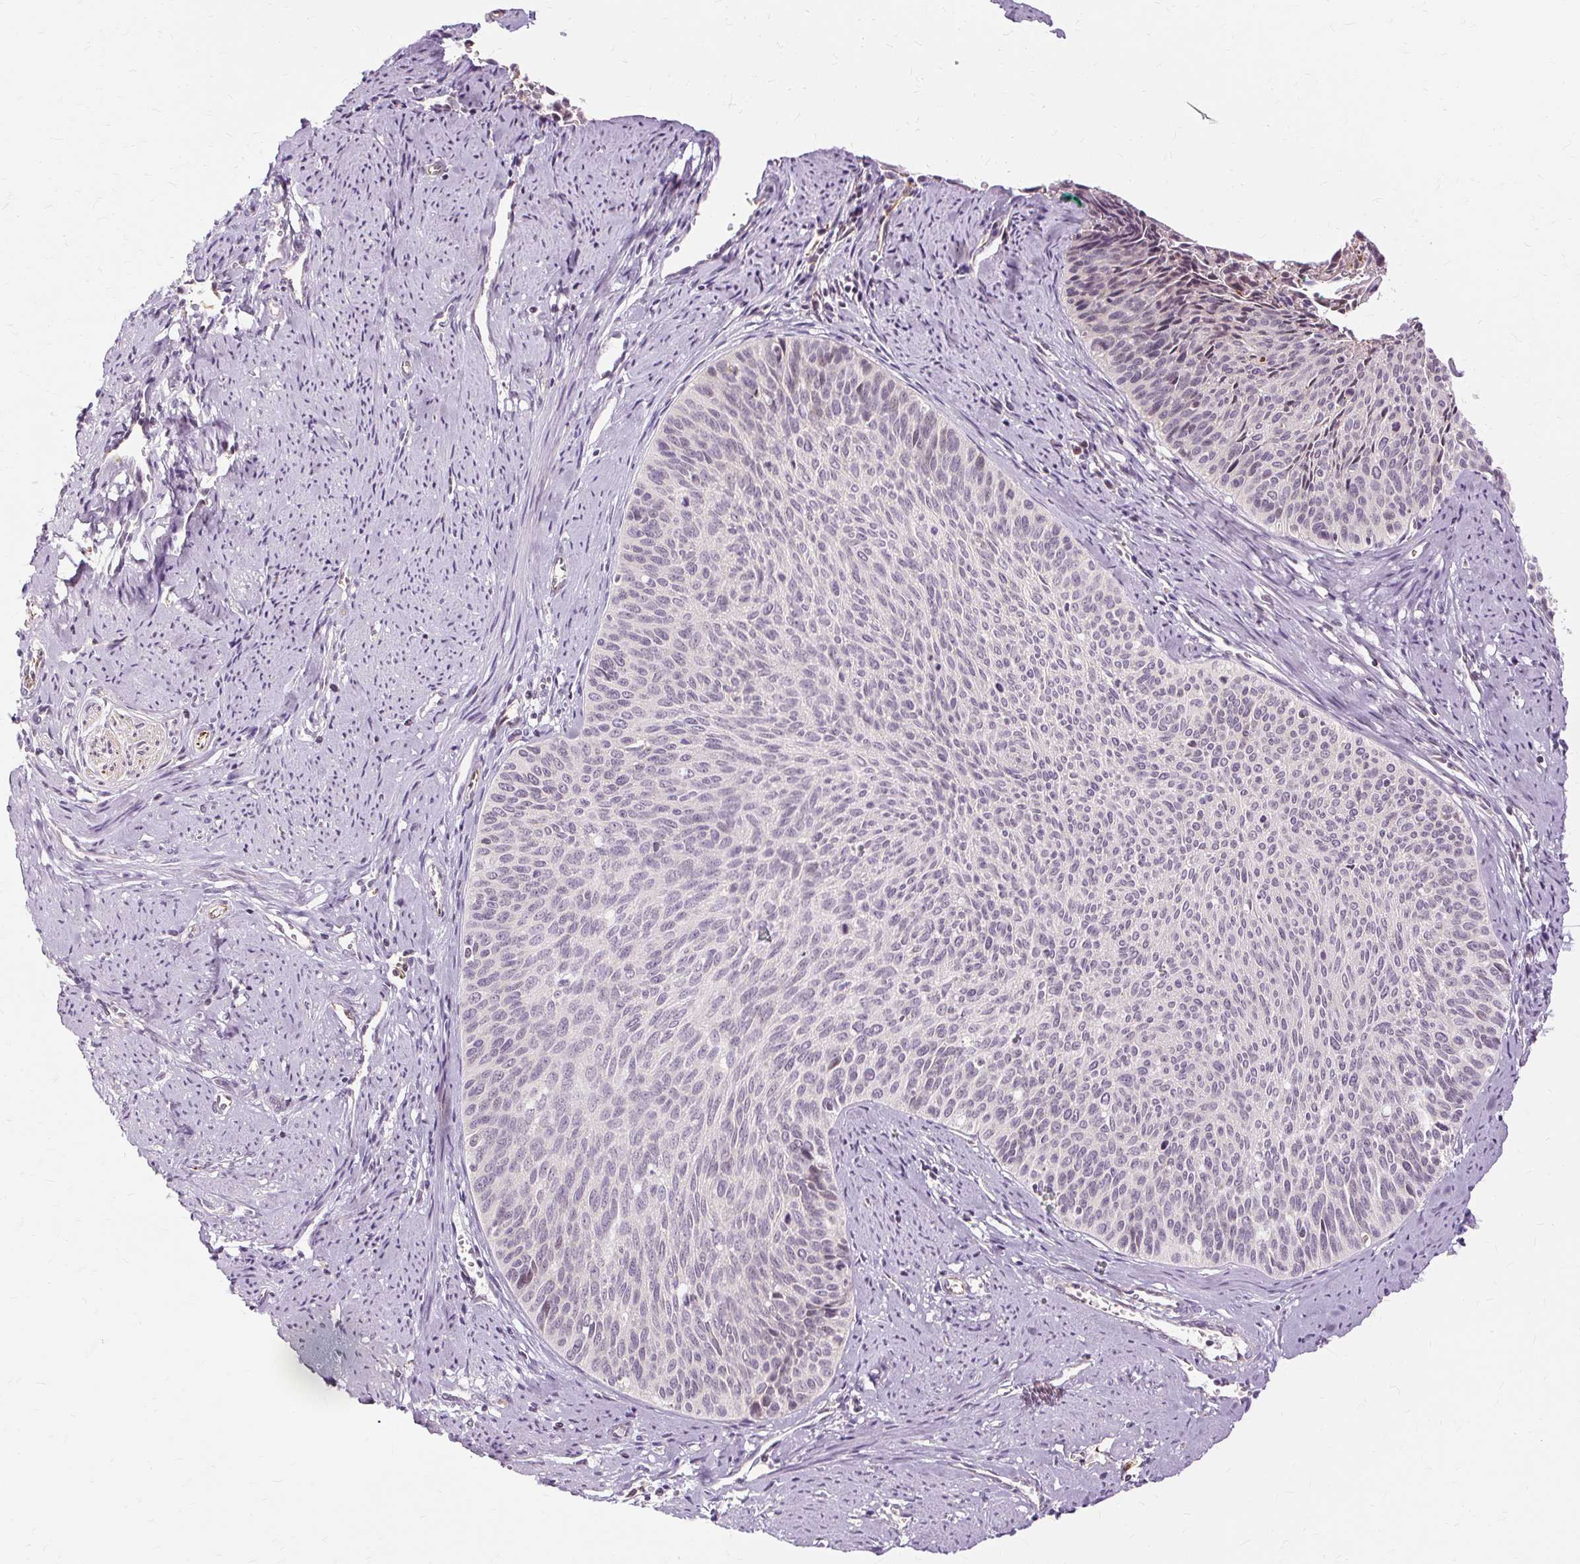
{"staining": {"intensity": "weak", "quantity": "<25%", "location": "nuclear"}, "tissue": "cervical cancer", "cell_type": "Tumor cells", "image_type": "cancer", "snomed": [{"axis": "morphology", "description": "Squamous cell carcinoma, NOS"}, {"axis": "topography", "description": "Cervix"}], "caption": "Immunohistochemistry photomicrograph of human cervical cancer stained for a protein (brown), which shows no expression in tumor cells. (DAB immunohistochemistry (IHC) visualized using brightfield microscopy, high magnification).", "gene": "MMACHC", "patient": {"sex": "female", "age": 55}}